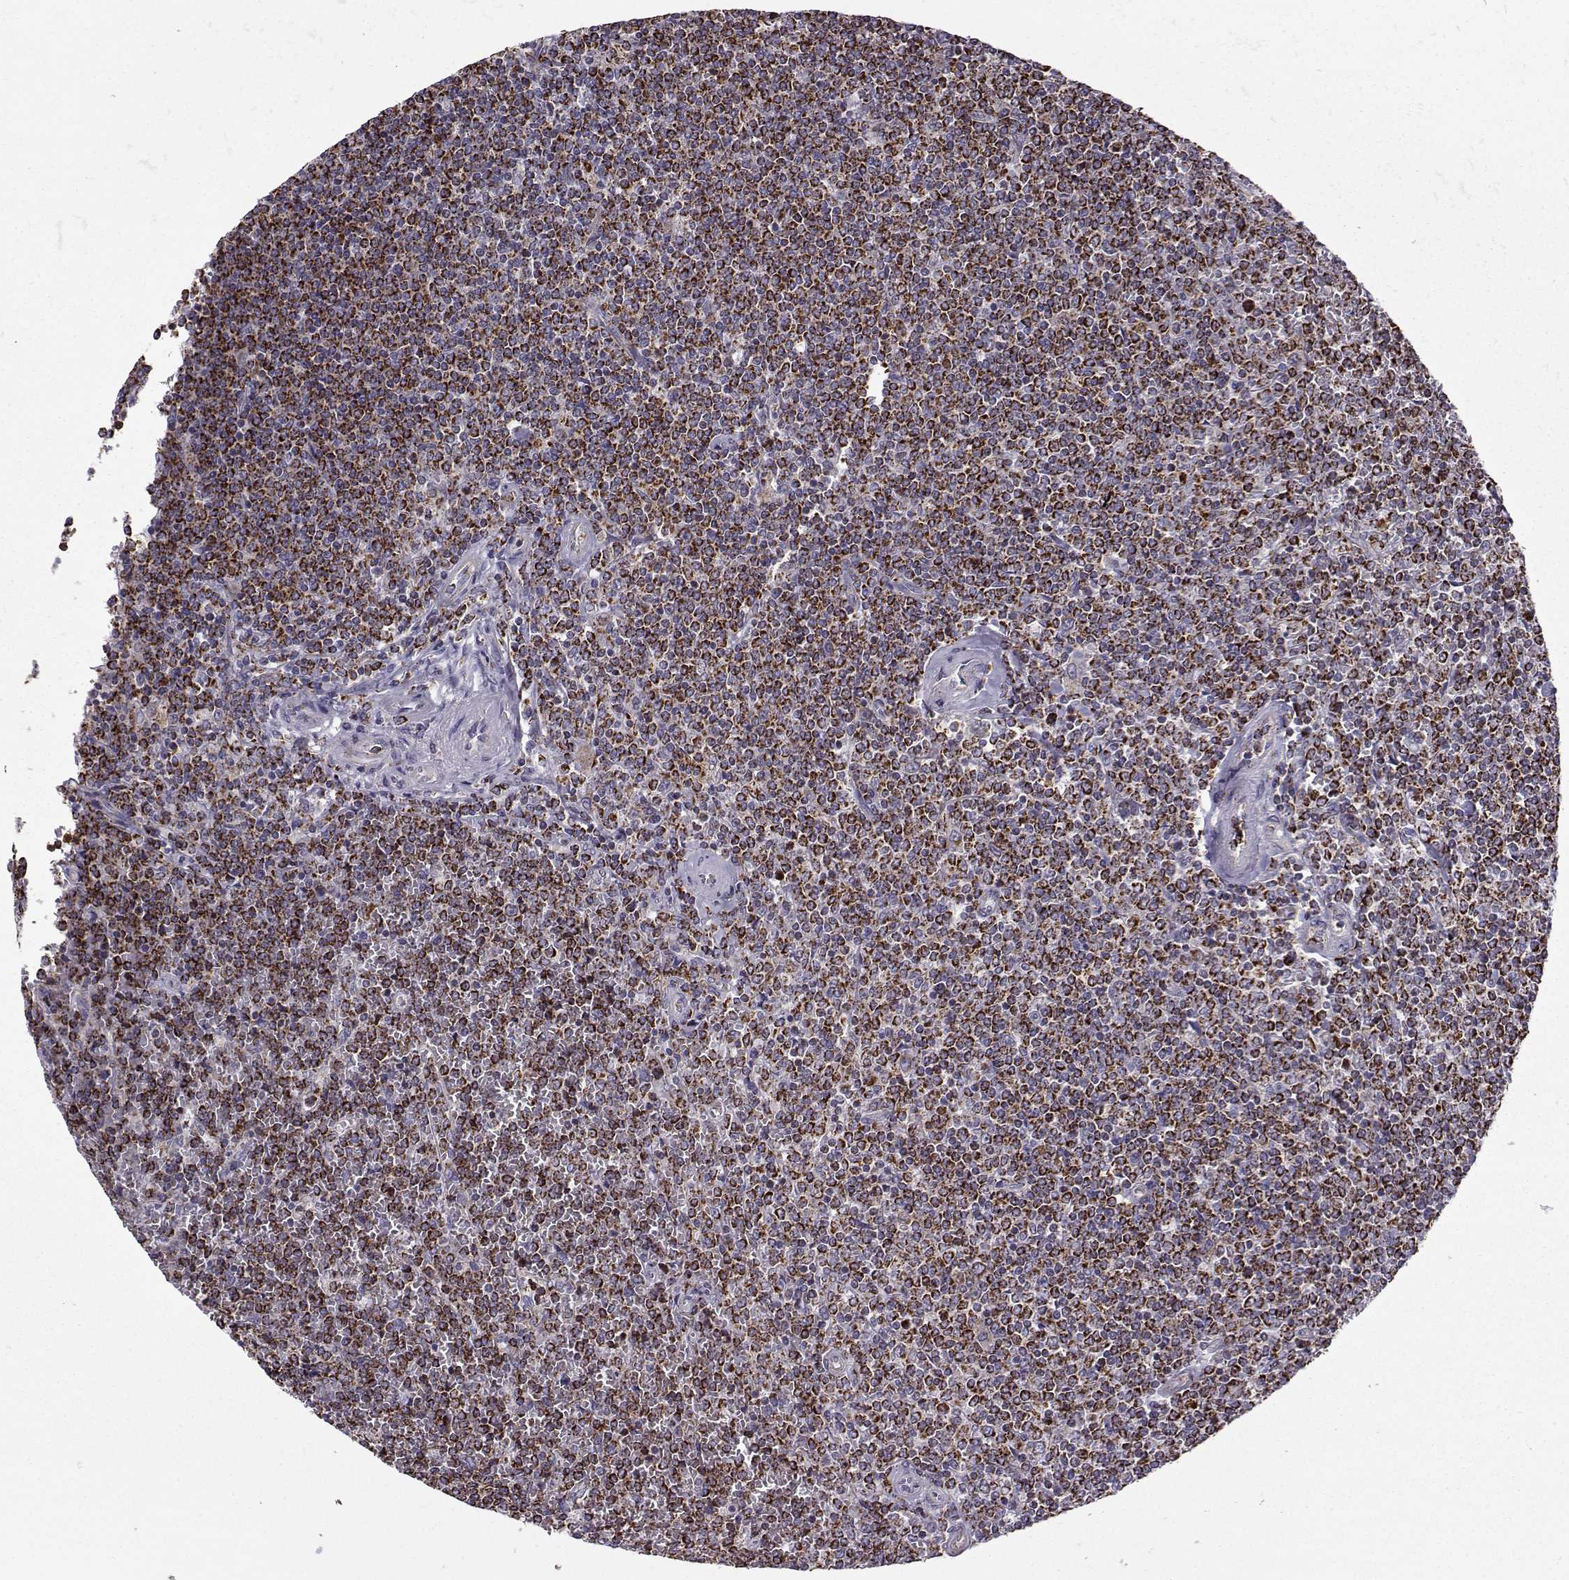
{"staining": {"intensity": "strong", "quantity": ">75%", "location": "cytoplasmic/membranous"}, "tissue": "lymphoma", "cell_type": "Tumor cells", "image_type": "cancer", "snomed": [{"axis": "morphology", "description": "Malignant lymphoma, non-Hodgkin's type, Low grade"}, {"axis": "topography", "description": "Spleen"}], "caption": "Strong cytoplasmic/membranous protein expression is identified in about >75% of tumor cells in low-grade malignant lymphoma, non-Hodgkin's type. (Brightfield microscopy of DAB IHC at high magnification).", "gene": "NECAB3", "patient": {"sex": "female", "age": 19}}